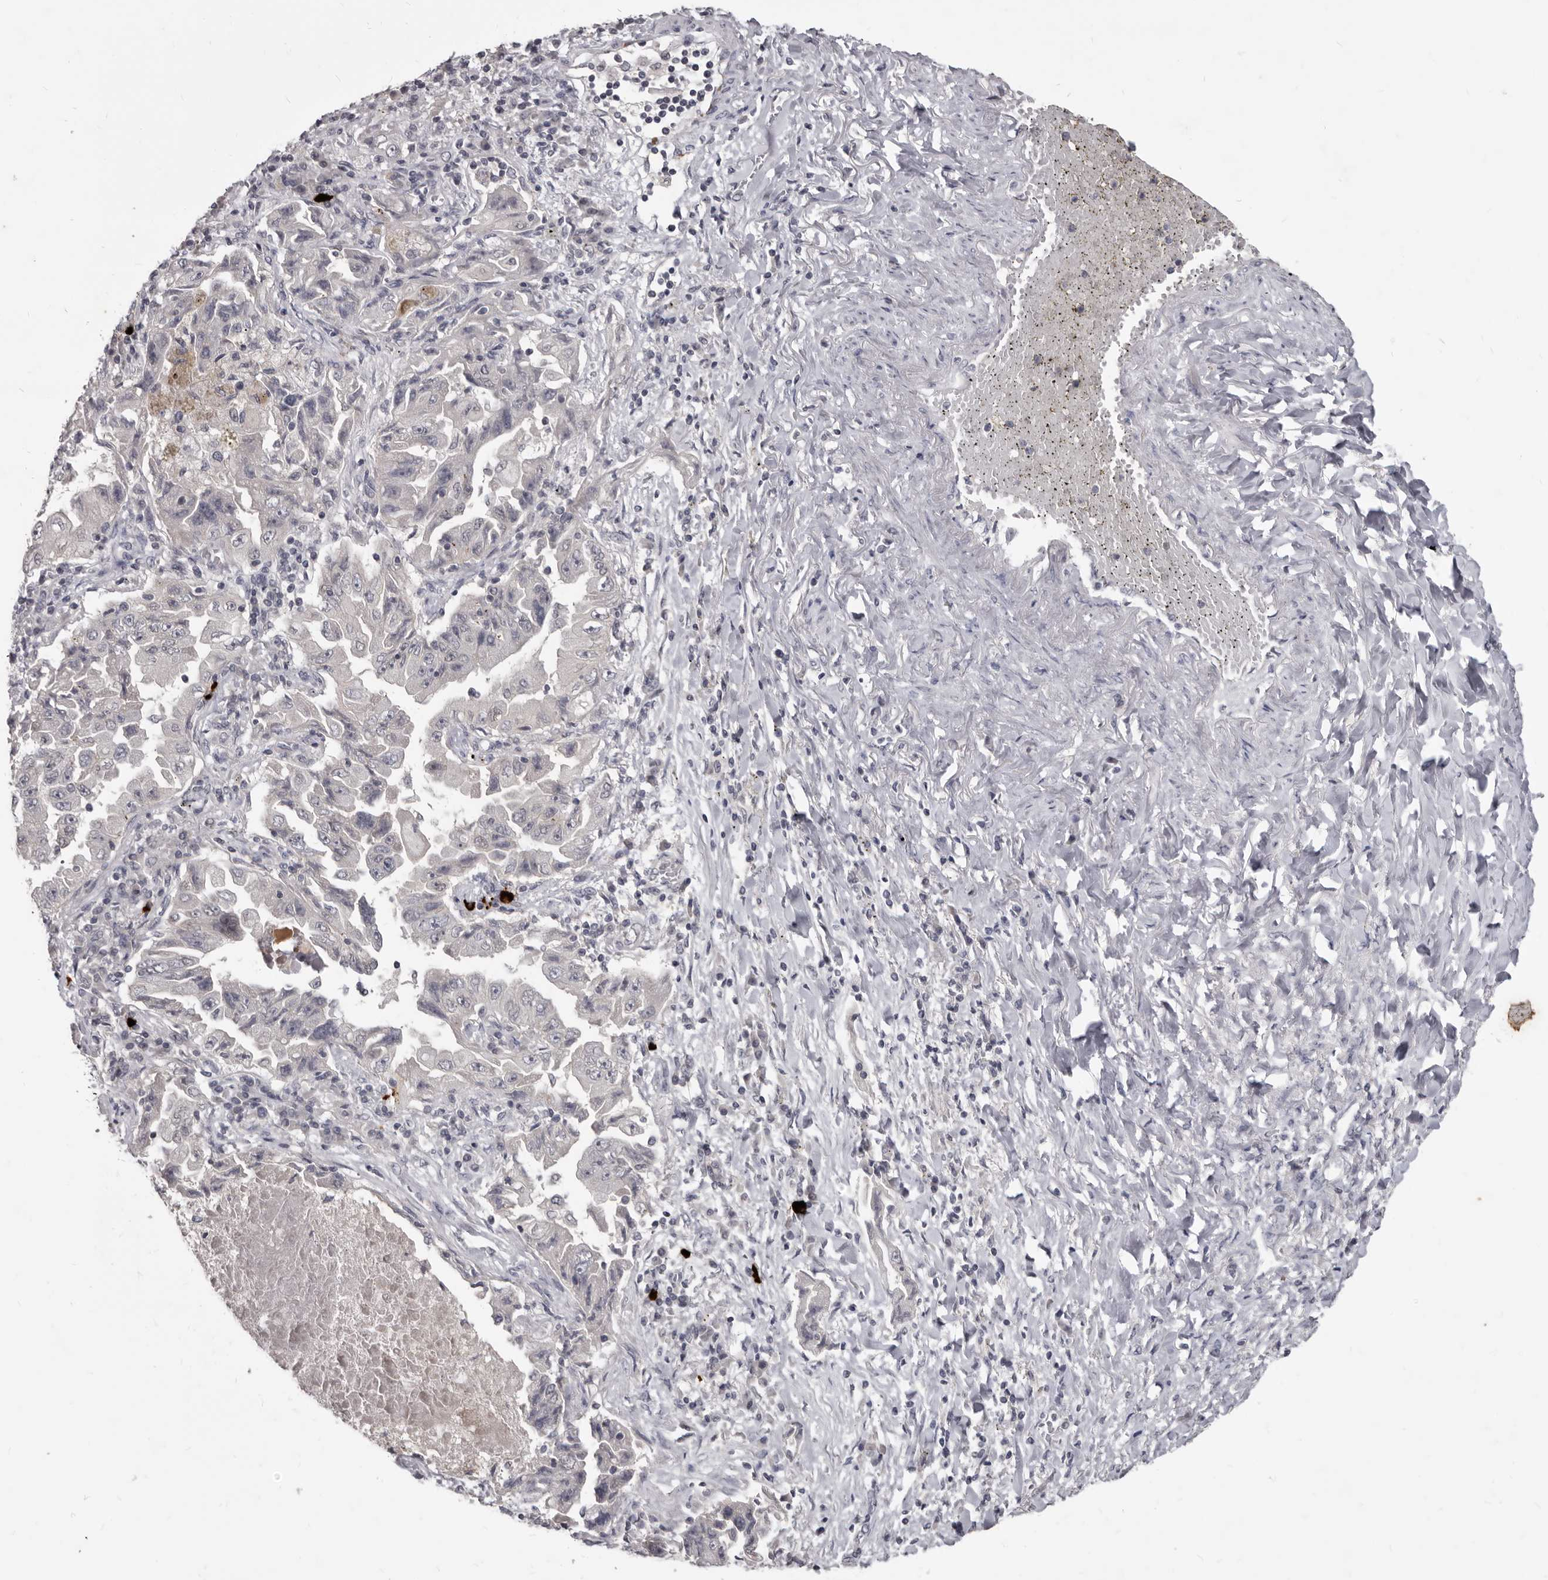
{"staining": {"intensity": "negative", "quantity": "none", "location": "none"}, "tissue": "lung cancer", "cell_type": "Tumor cells", "image_type": "cancer", "snomed": [{"axis": "morphology", "description": "Adenocarcinoma, NOS"}, {"axis": "topography", "description": "Lung"}], "caption": "This is an IHC photomicrograph of lung cancer (adenocarcinoma). There is no expression in tumor cells.", "gene": "SULT1E1", "patient": {"sex": "female", "age": 51}}